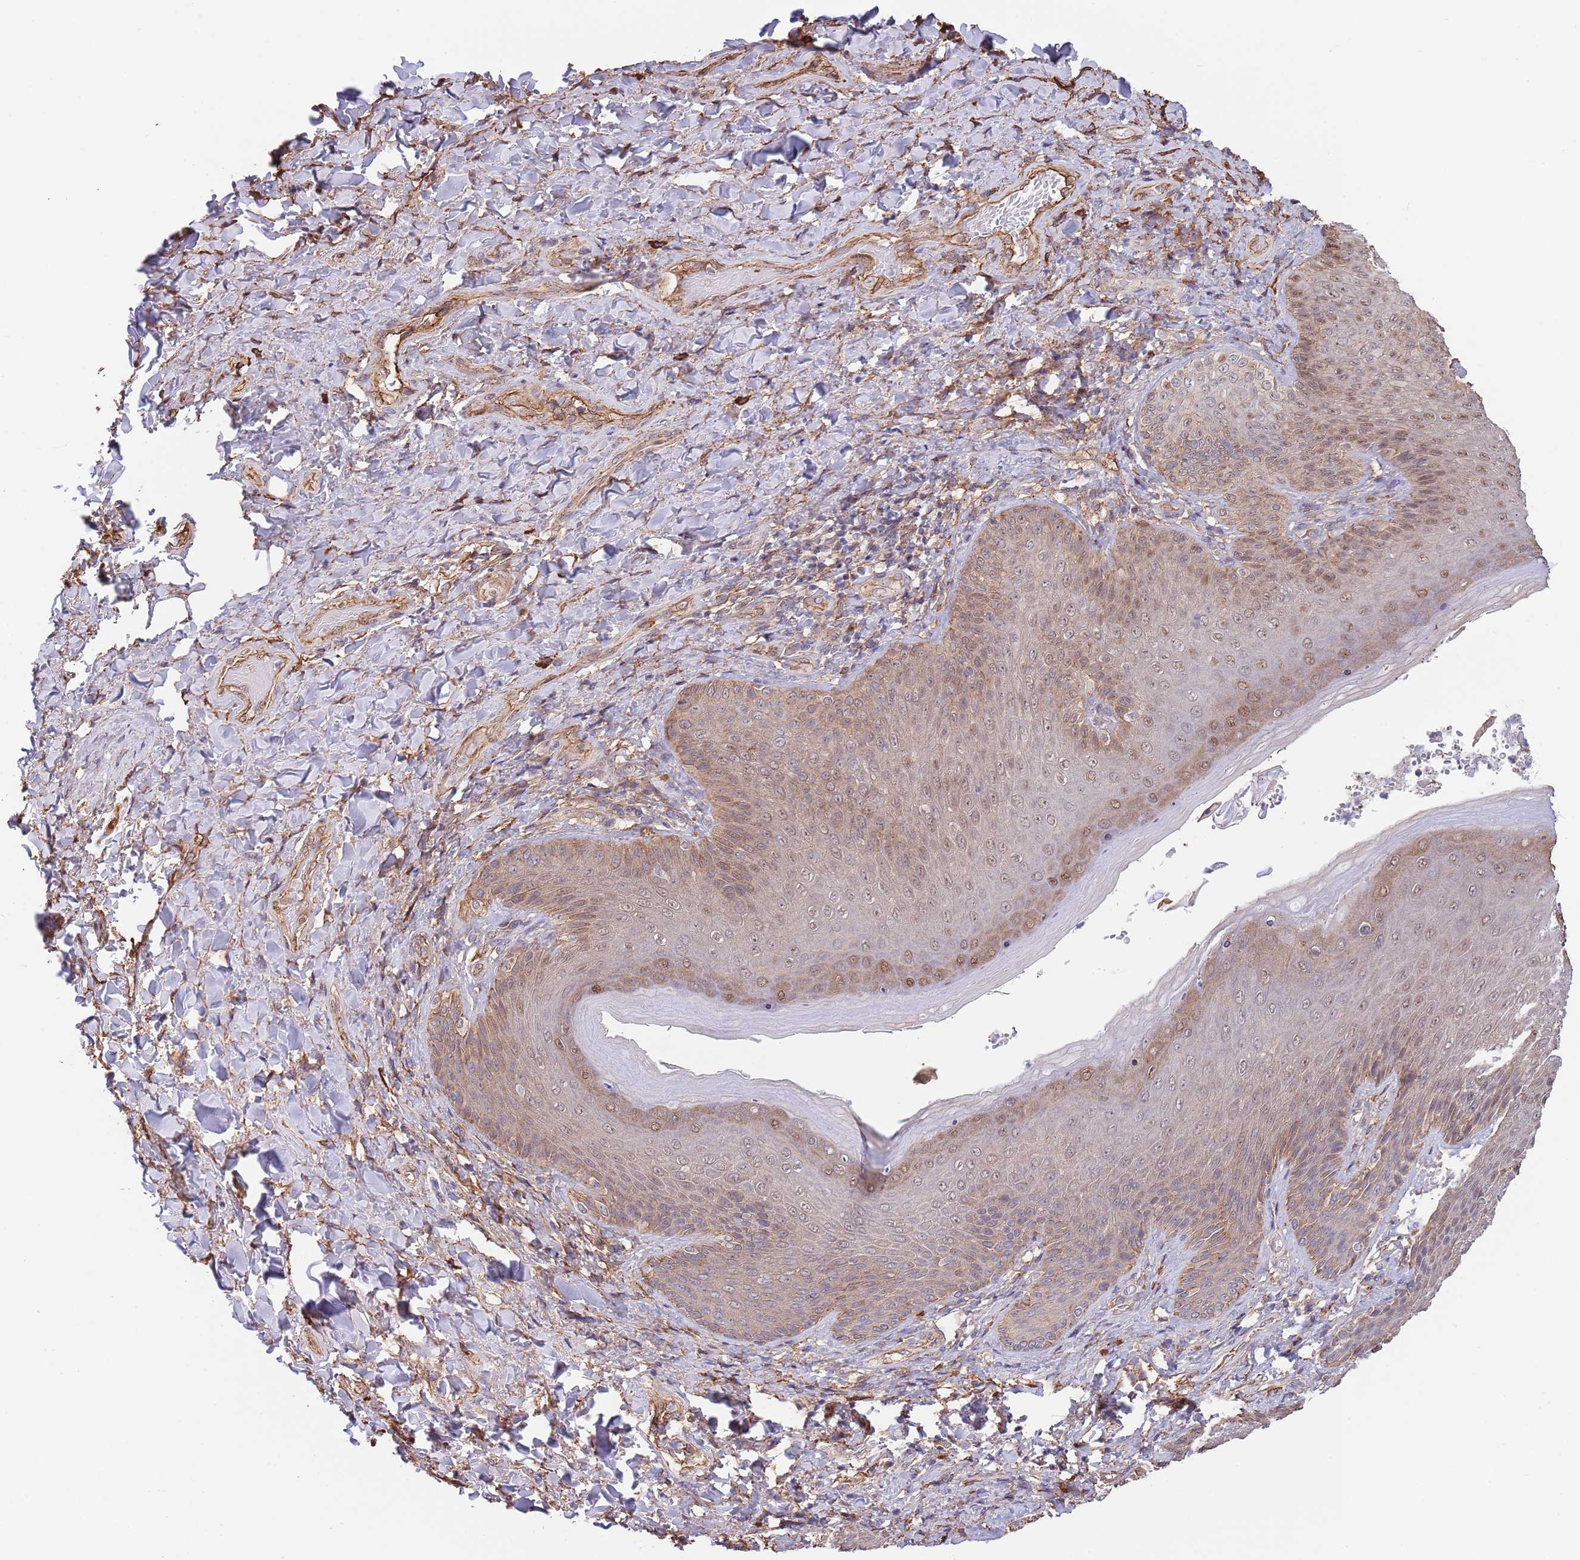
{"staining": {"intensity": "moderate", "quantity": ">75%", "location": "cytoplasmic/membranous,nuclear"}, "tissue": "skin", "cell_type": "Epidermal cells", "image_type": "normal", "snomed": [{"axis": "morphology", "description": "Normal tissue, NOS"}, {"axis": "topography", "description": "Anal"}], "caption": "Immunohistochemistry of unremarkable human skin reveals medium levels of moderate cytoplasmic/membranous,nuclear expression in about >75% of epidermal cells.", "gene": "BPNT1", "patient": {"sex": "female", "age": 89}}